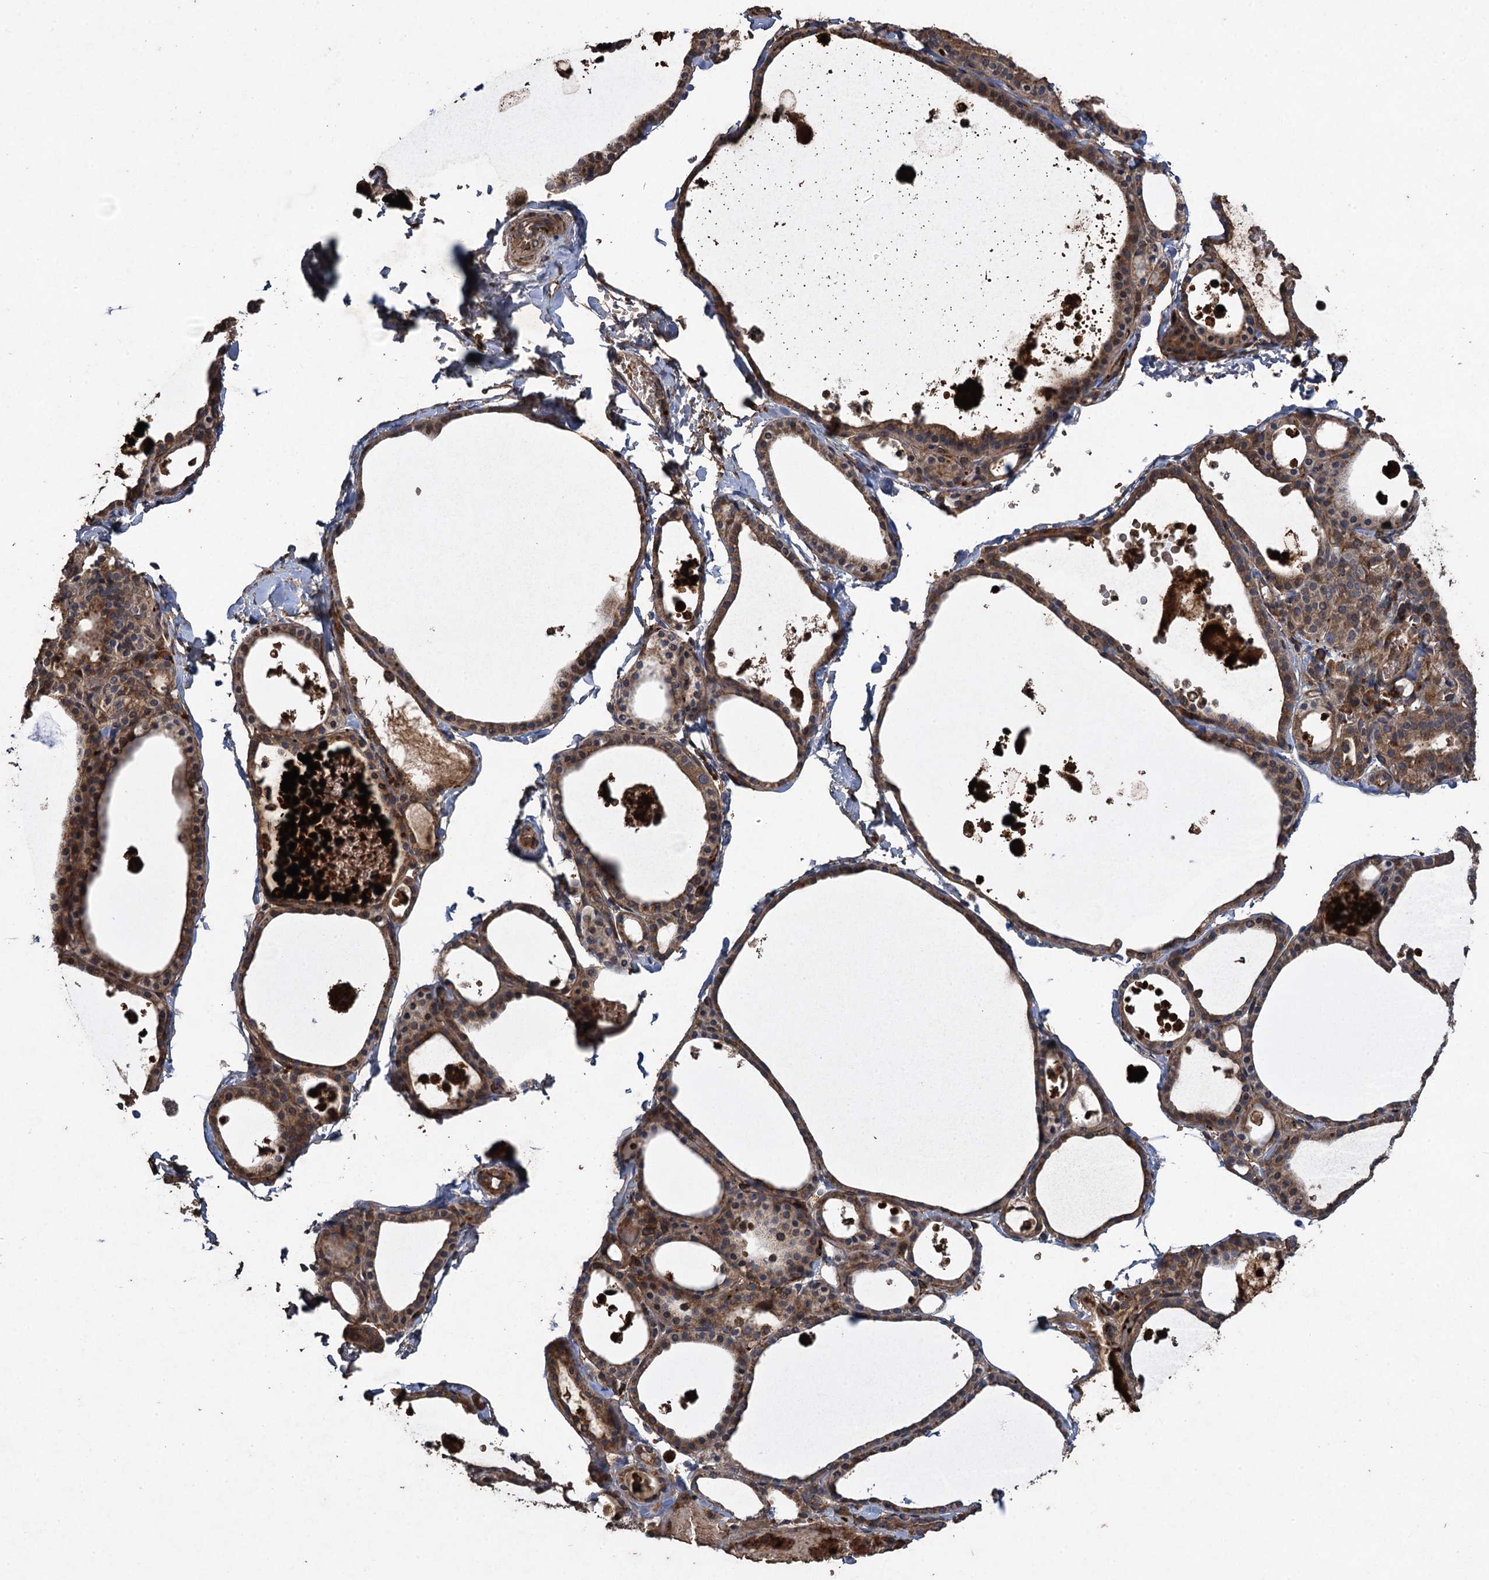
{"staining": {"intensity": "moderate", "quantity": ">75%", "location": "cytoplasmic/membranous"}, "tissue": "thyroid gland", "cell_type": "Glandular cells", "image_type": "normal", "snomed": [{"axis": "morphology", "description": "Normal tissue, NOS"}, {"axis": "topography", "description": "Thyroid gland"}], "caption": "IHC staining of unremarkable thyroid gland, which shows medium levels of moderate cytoplasmic/membranous expression in about >75% of glandular cells indicating moderate cytoplasmic/membranous protein positivity. The staining was performed using DAB (3,3'-diaminobenzidine) (brown) for protein detection and nuclei were counterstained in hematoxylin (blue).", "gene": "TXNDC11", "patient": {"sex": "male", "age": 56}}